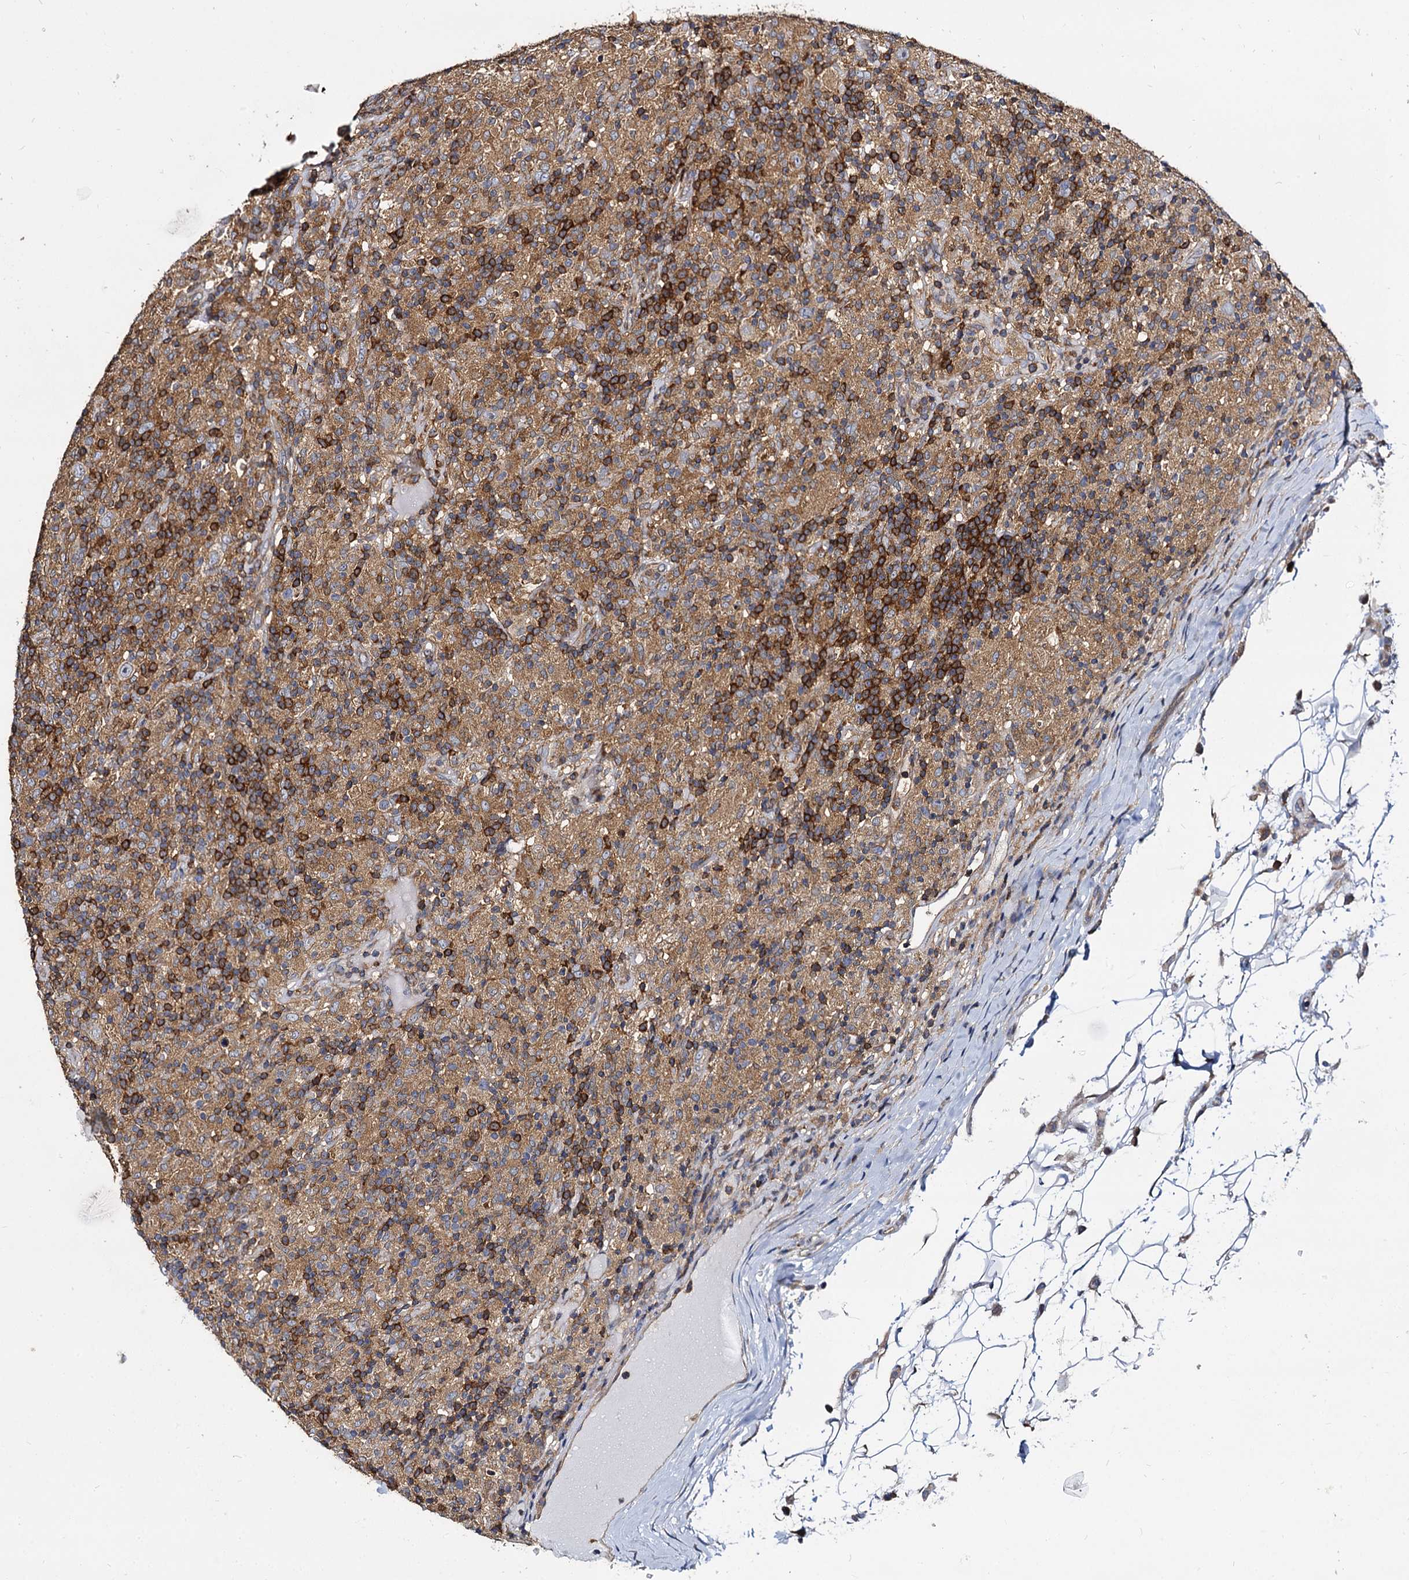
{"staining": {"intensity": "weak", "quantity": "25%-75%", "location": "cytoplasmic/membranous"}, "tissue": "lymphoma", "cell_type": "Tumor cells", "image_type": "cancer", "snomed": [{"axis": "morphology", "description": "Hodgkin's disease, NOS"}, {"axis": "topography", "description": "Lymph node"}], "caption": "Protein staining displays weak cytoplasmic/membranous expression in about 25%-75% of tumor cells in Hodgkin's disease.", "gene": "ANKRD13A", "patient": {"sex": "male", "age": 70}}